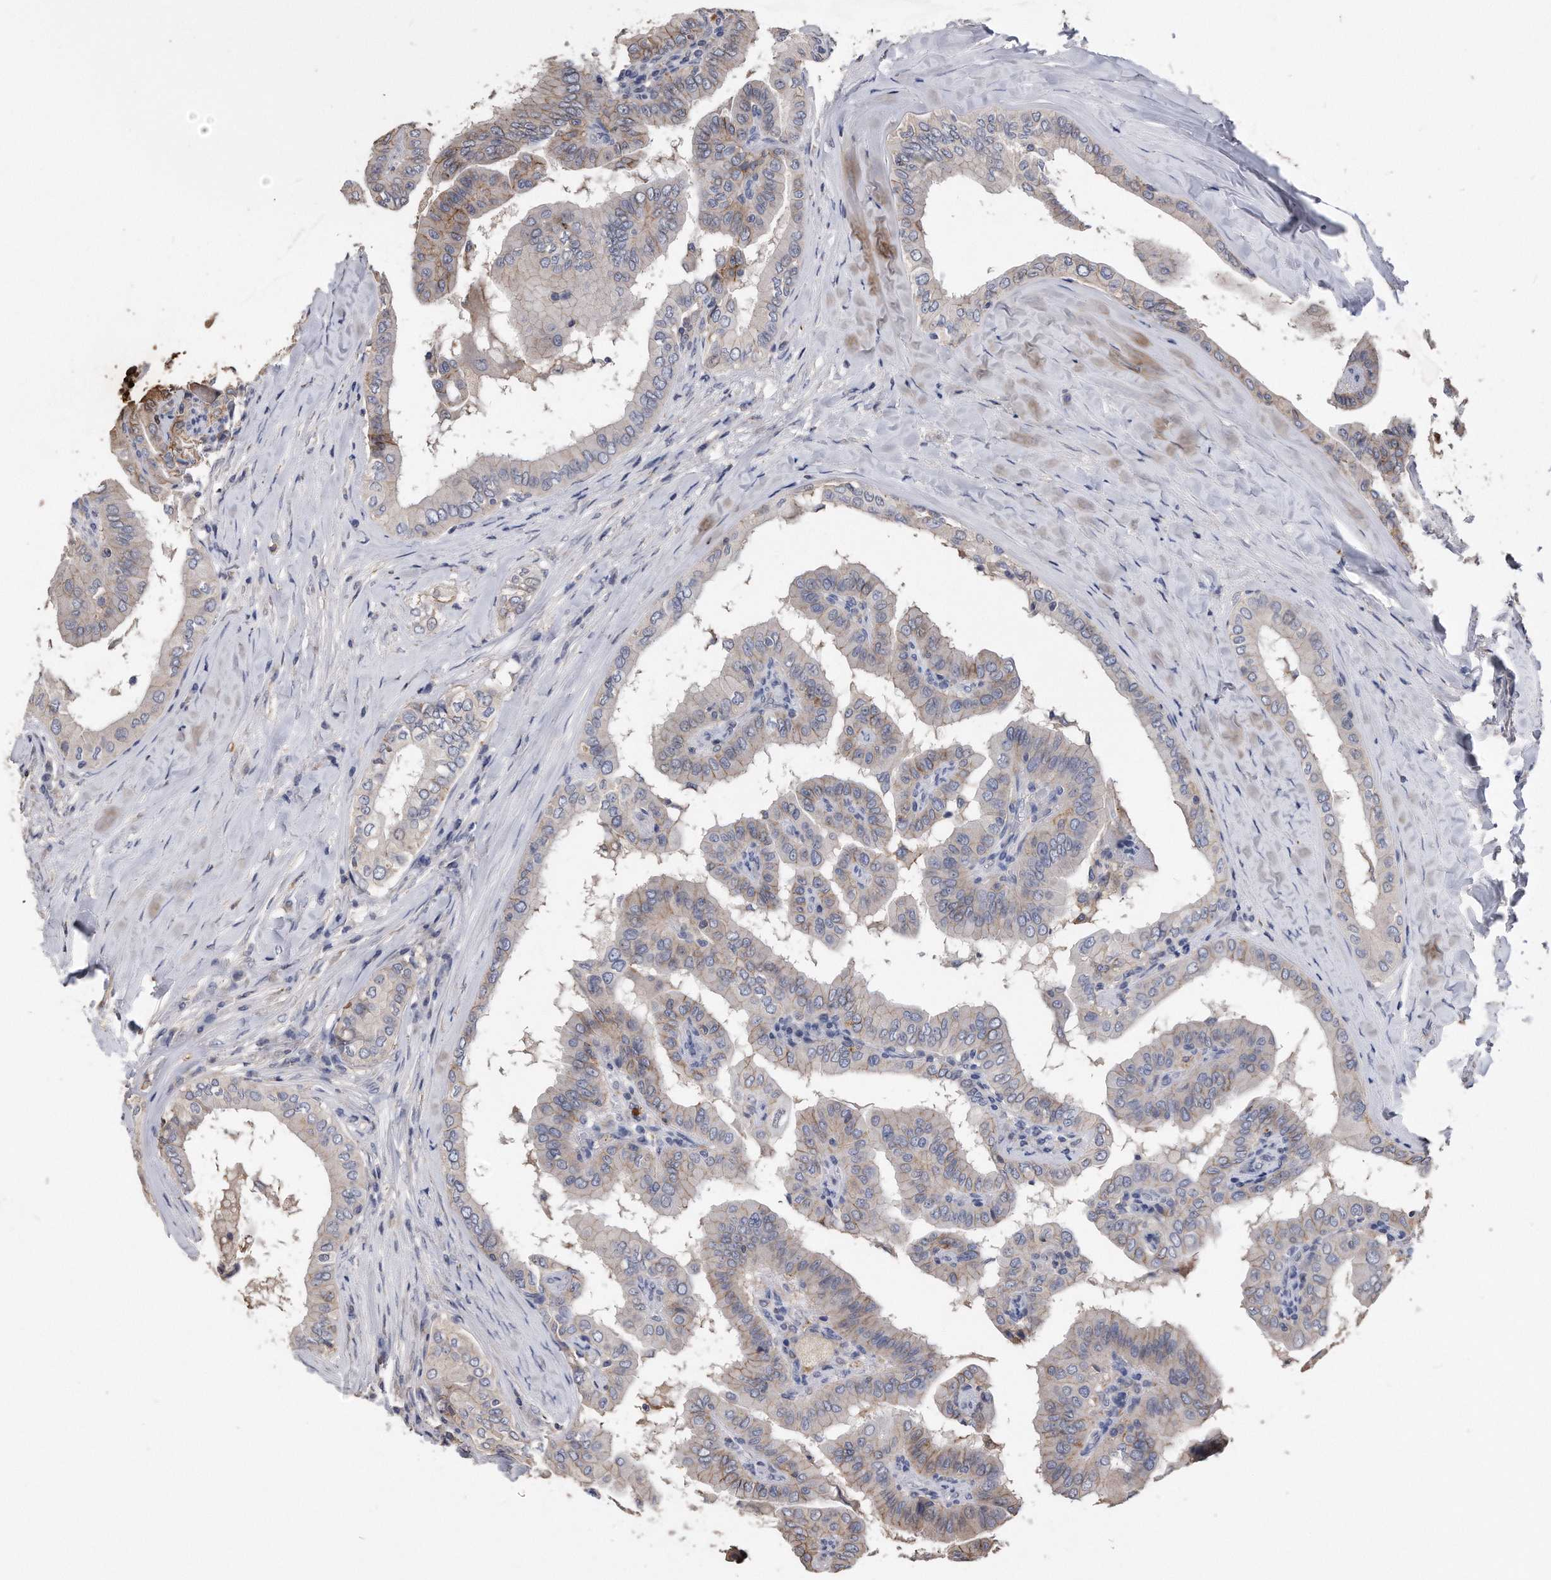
{"staining": {"intensity": "moderate", "quantity": "<25%", "location": "cytoplasmic/membranous"}, "tissue": "thyroid cancer", "cell_type": "Tumor cells", "image_type": "cancer", "snomed": [{"axis": "morphology", "description": "Papillary adenocarcinoma, NOS"}, {"axis": "topography", "description": "Thyroid gland"}], "caption": "Thyroid papillary adenocarcinoma tissue displays moderate cytoplasmic/membranous staining in approximately <25% of tumor cells (brown staining indicates protein expression, while blue staining denotes nuclei).", "gene": "IL20RA", "patient": {"sex": "male", "age": 33}}